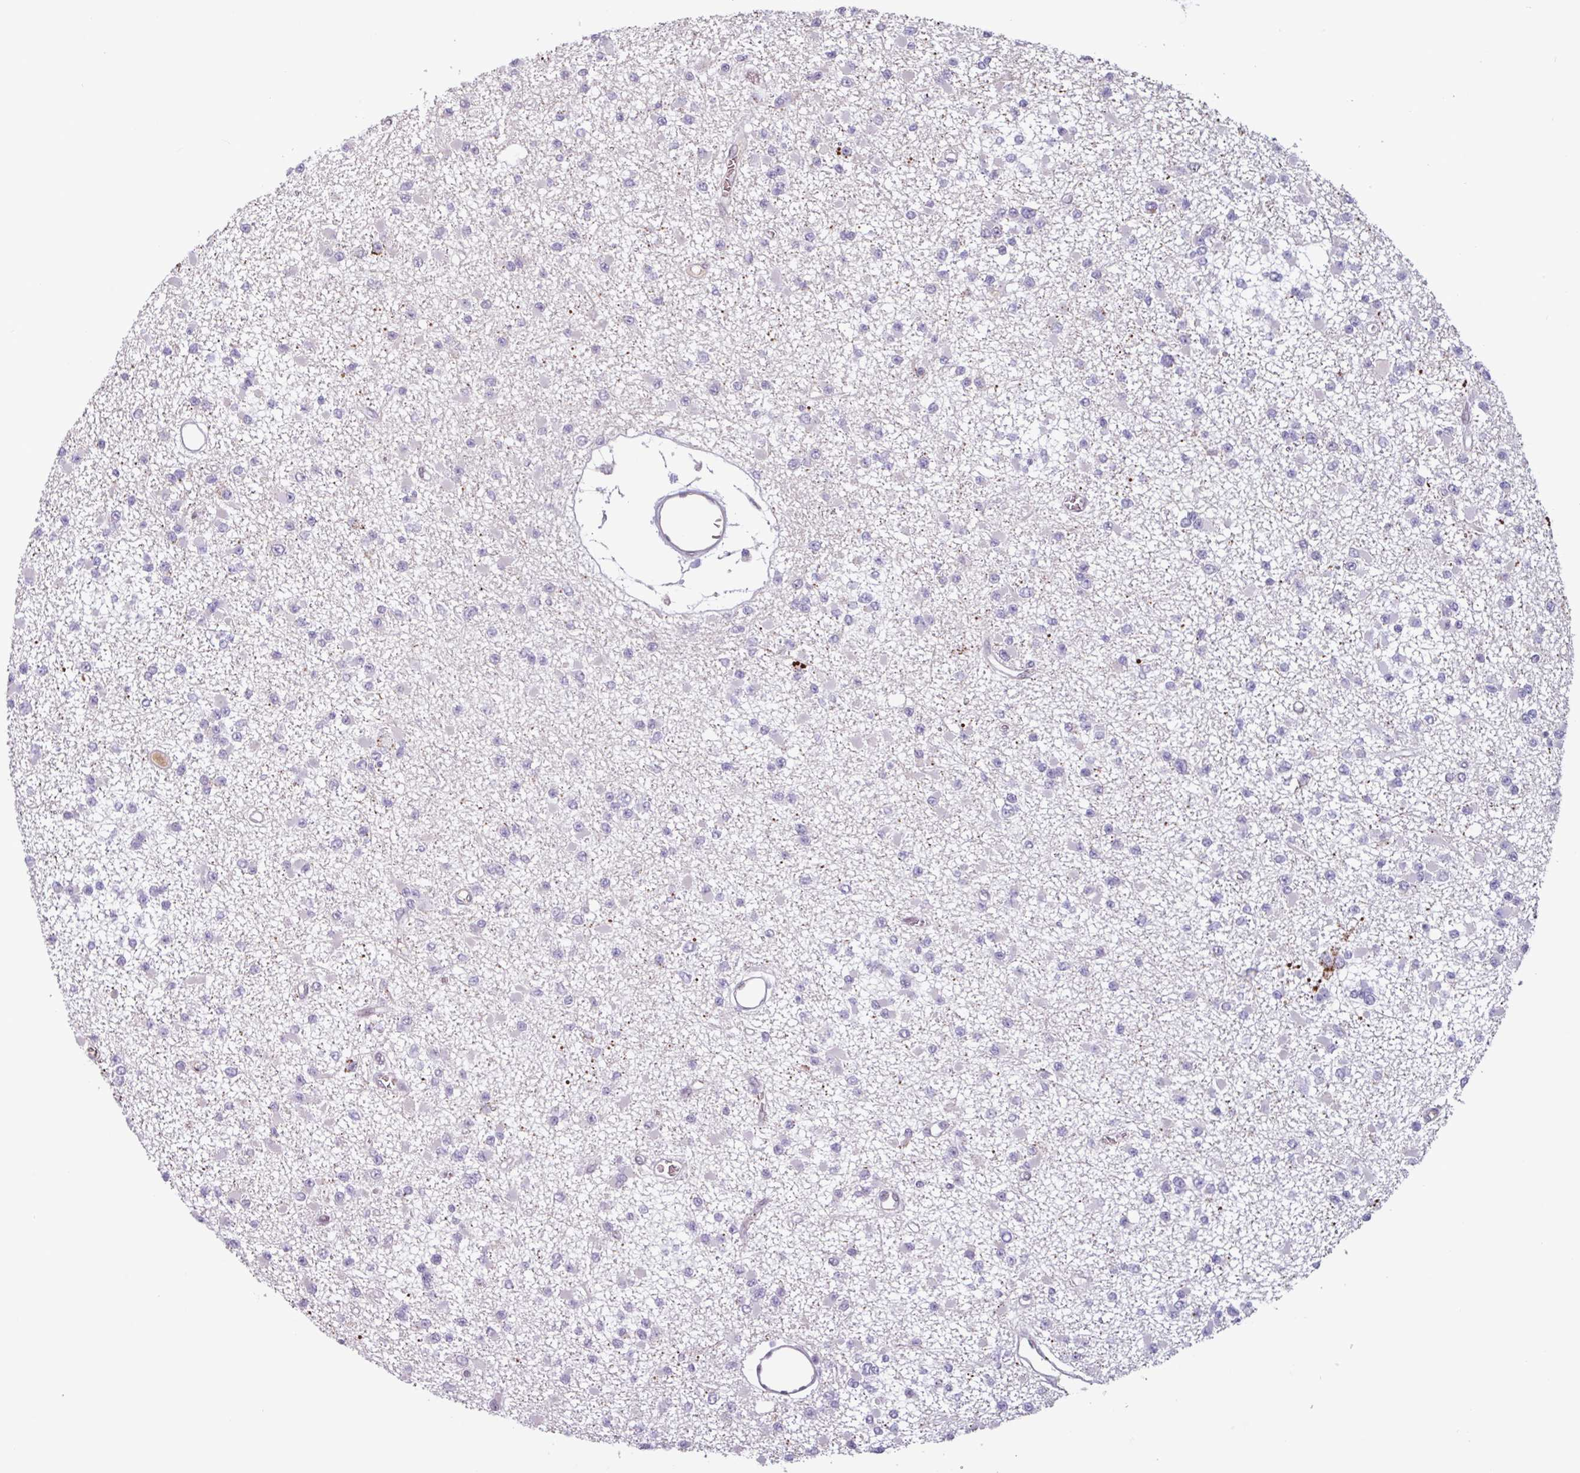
{"staining": {"intensity": "negative", "quantity": "none", "location": "none"}, "tissue": "glioma", "cell_type": "Tumor cells", "image_type": "cancer", "snomed": [{"axis": "morphology", "description": "Glioma, malignant, Low grade"}, {"axis": "topography", "description": "Brain"}], "caption": "High power microscopy micrograph of an immunohistochemistry image of glioma, revealing no significant expression in tumor cells.", "gene": "ZNF575", "patient": {"sex": "female", "age": 22}}